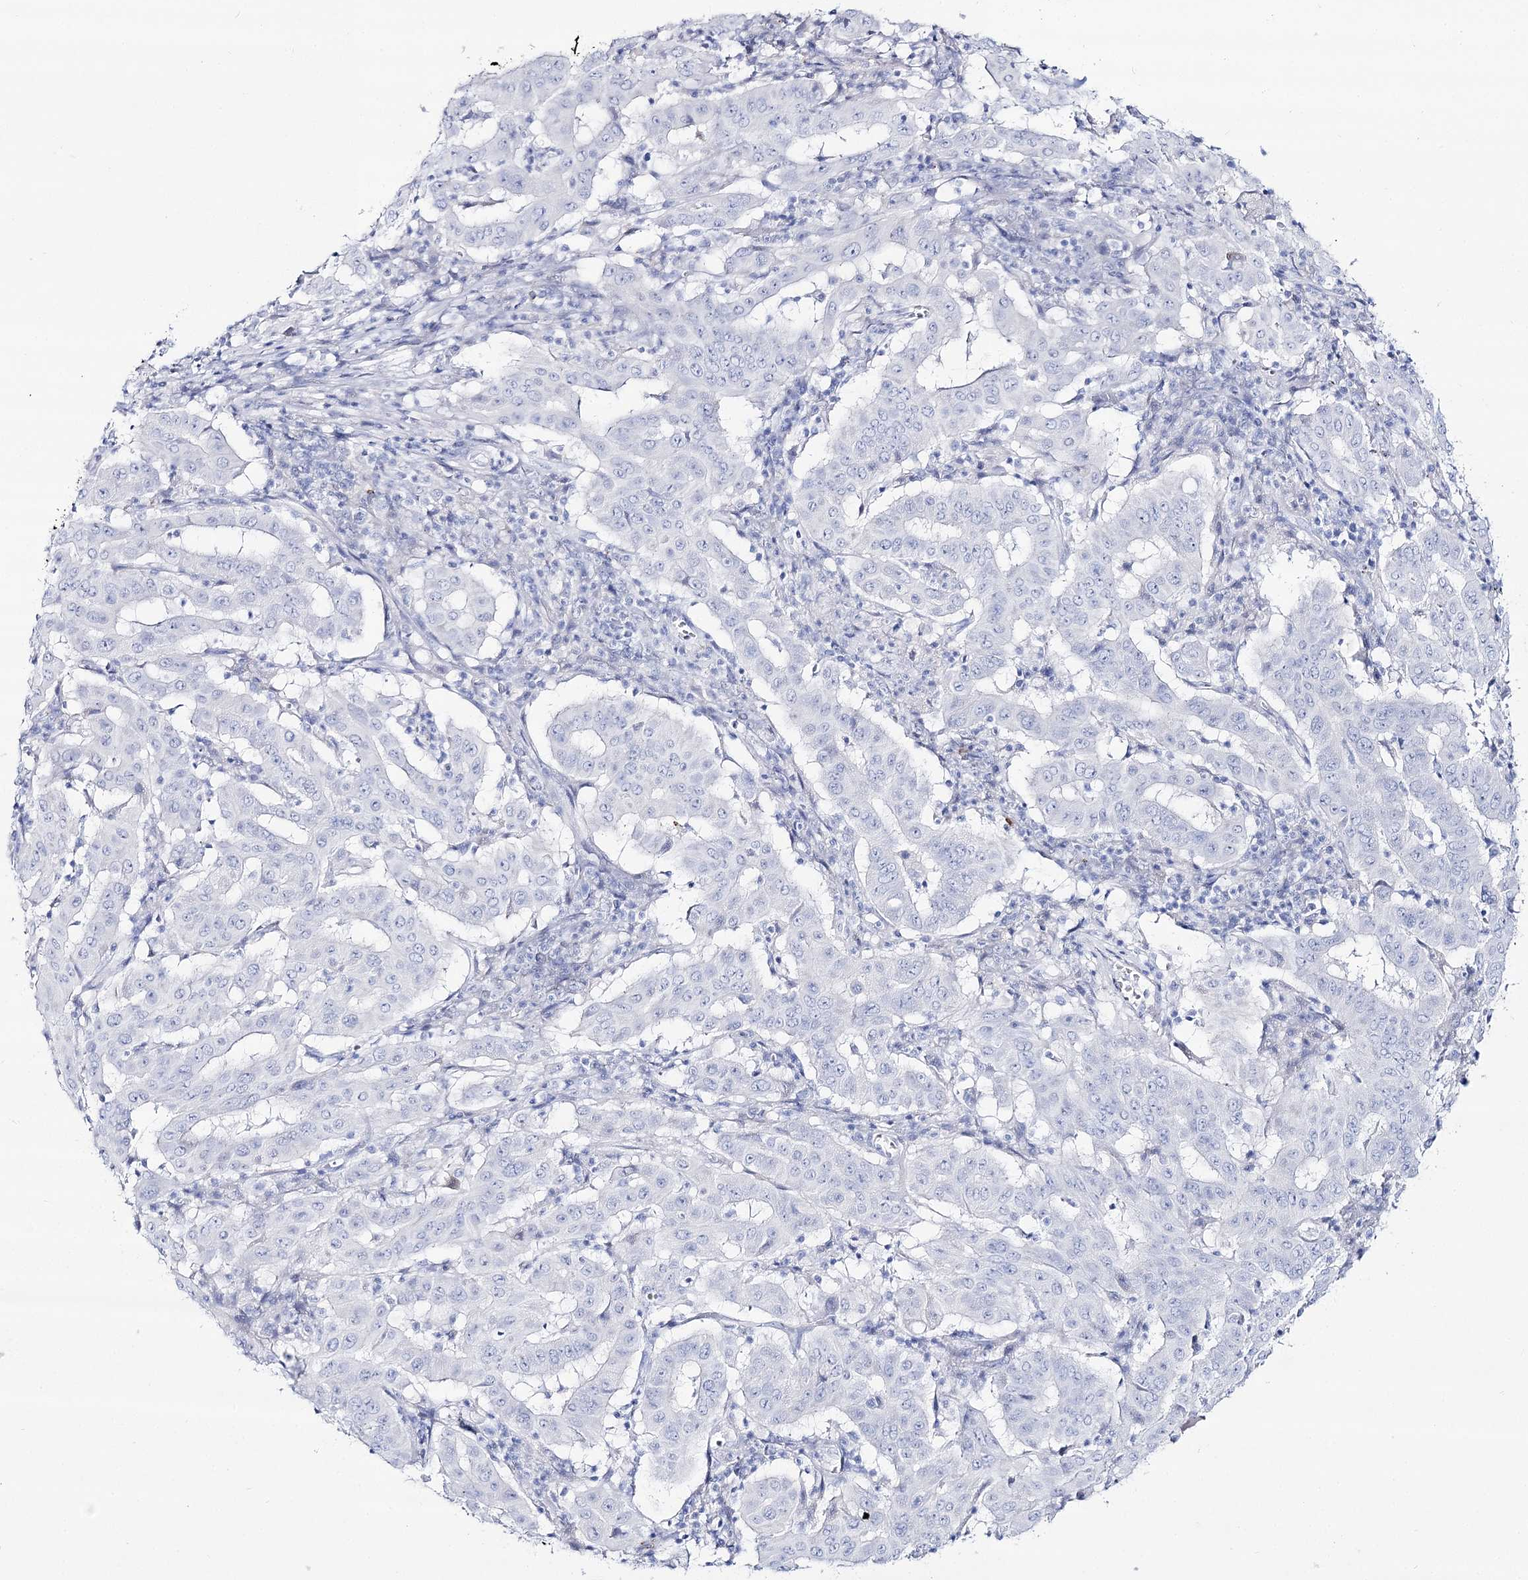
{"staining": {"intensity": "negative", "quantity": "none", "location": "none"}, "tissue": "pancreatic cancer", "cell_type": "Tumor cells", "image_type": "cancer", "snomed": [{"axis": "morphology", "description": "Adenocarcinoma, NOS"}, {"axis": "topography", "description": "Pancreas"}], "caption": "Histopathology image shows no significant protein expression in tumor cells of adenocarcinoma (pancreatic). The staining was performed using DAB to visualize the protein expression in brown, while the nuclei were stained in blue with hematoxylin (Magnification: 20x).", "gene": "SLC3A1", "patient": {"sex": "male", "age": 63}}